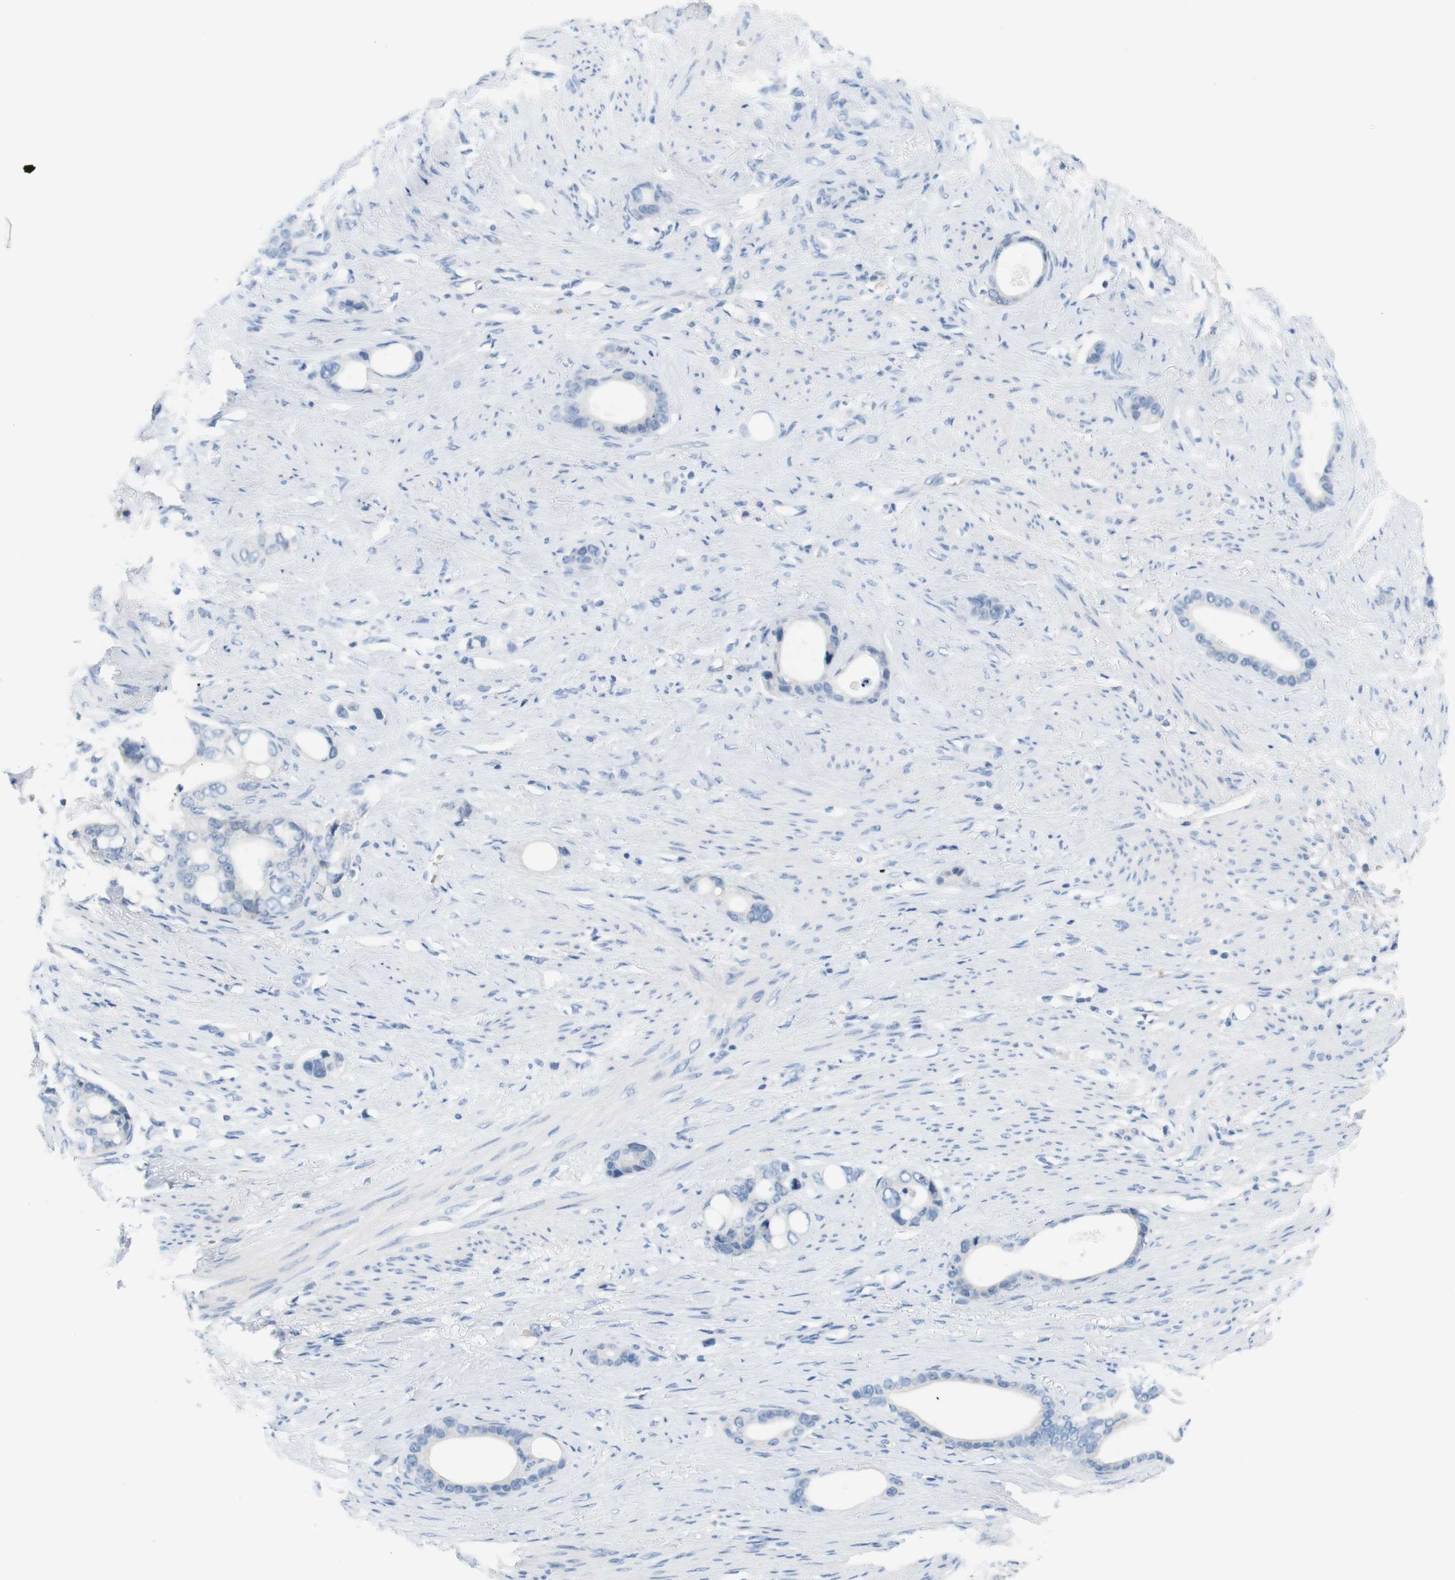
{"staining": {"intensity": "negative", "quantity": "none", "location": "none"}, "tissue": "stomach cancer", "cell_type": "Tumor cells", "image_type": "cancer", "snomed": [{"axis": "morphology", "description": "Adenocarcinoma, NOS"}, {"axis": "topography", "description": "Stomach"}], "caption": "Image shows no protein positivity in tumor cells of stomach adenocarcinoma tissue.", "gene": "LRRK2", "patient": {"sex": "female", "age": 75}}